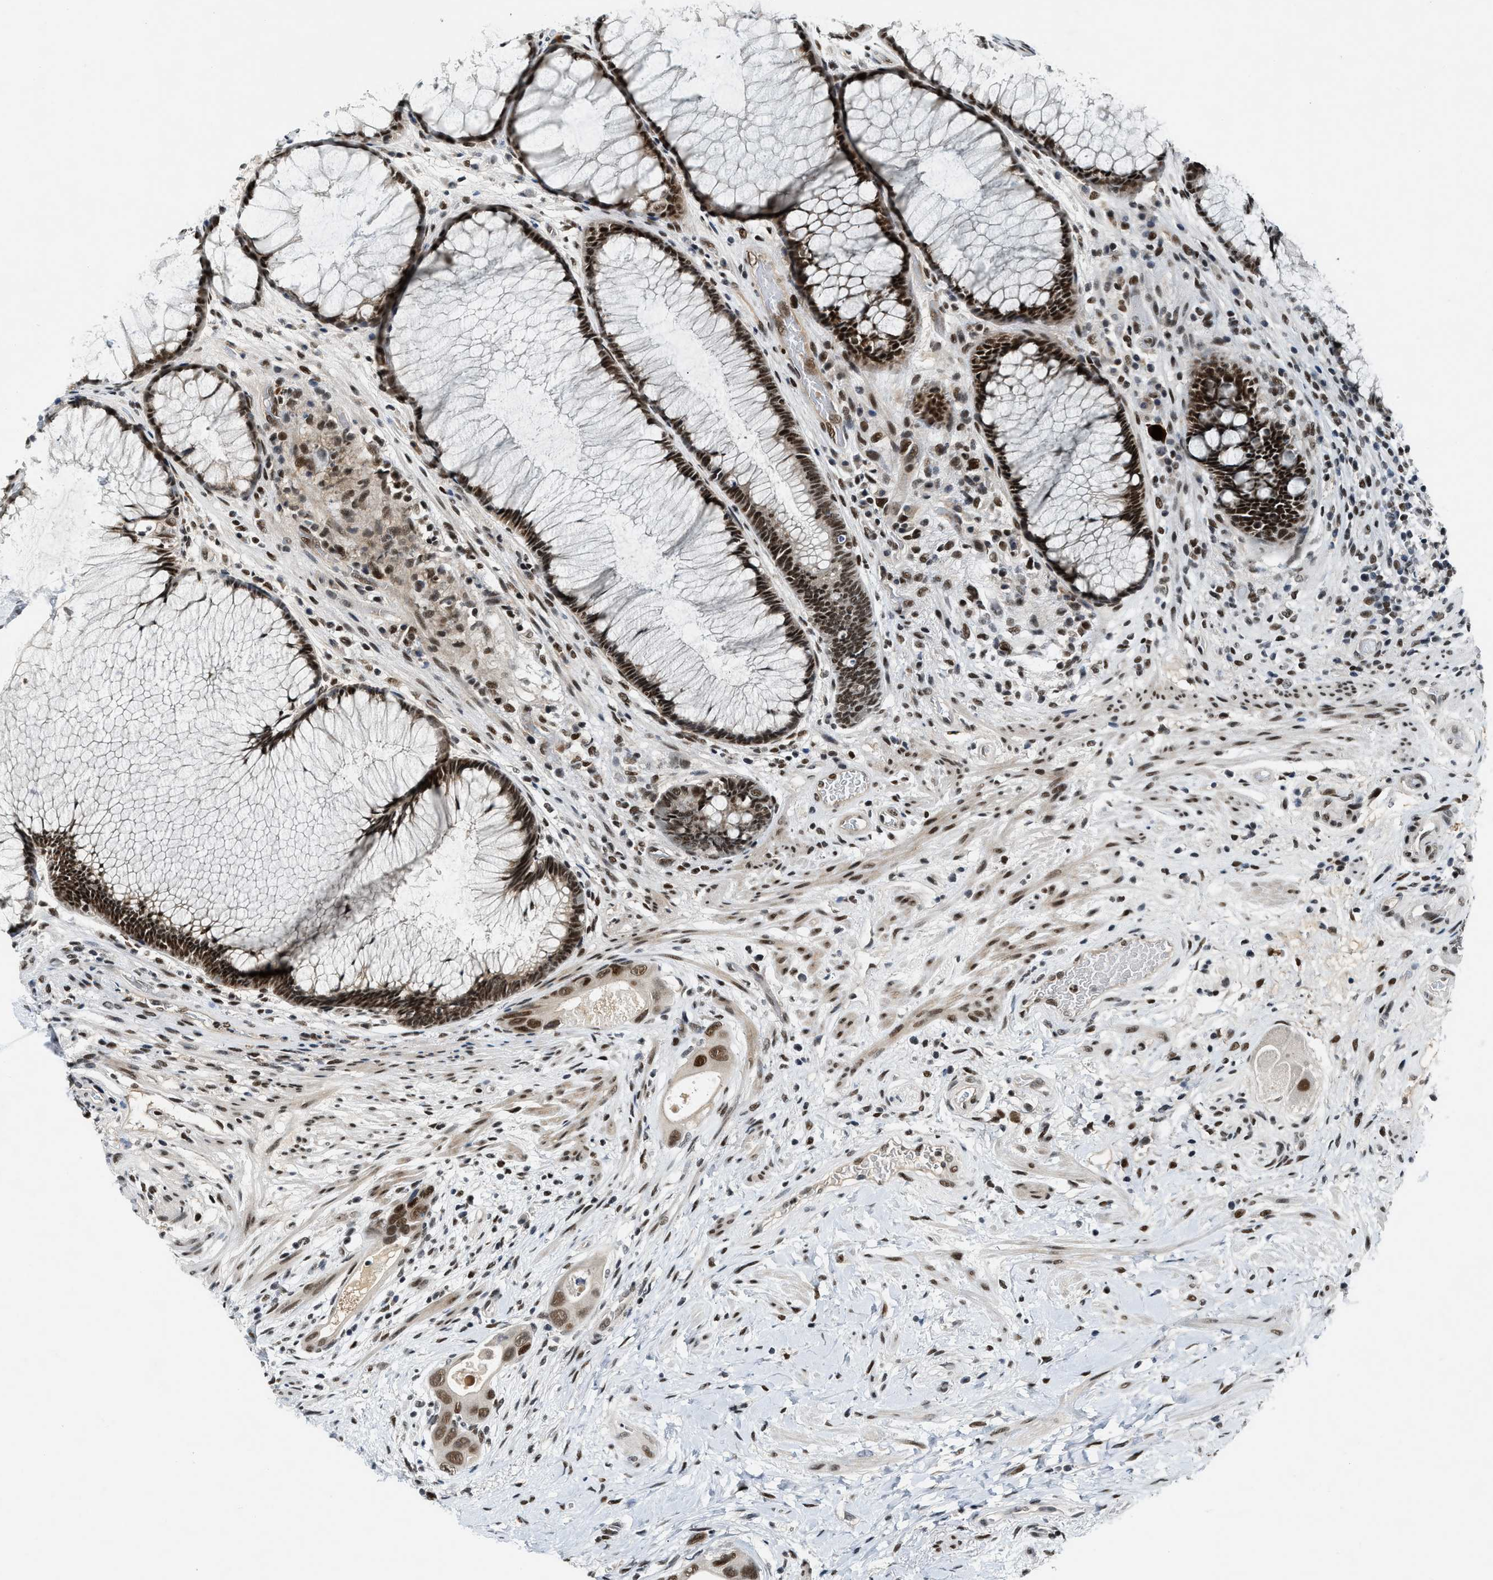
{"staining": {"intensity": "moderate", "quantity": ">75%", "location": "nuclear"}, "tissue": "colorectal cancer", "cell_type": "Tumor cells", "image_type": "cancer", "snomed": [{"axis": "morphology", "description": "Adenocarcinoma, NOS"}, {"axis": "topography", "description": "Rectum"}], "caption": "Human colorectal cancer stained with a brown dye exhibits moderate nuclear positive positivity in about >75% of tumor cells.", "gene": "NCOA1", "patient": {"sex": "male", "age": 51}}